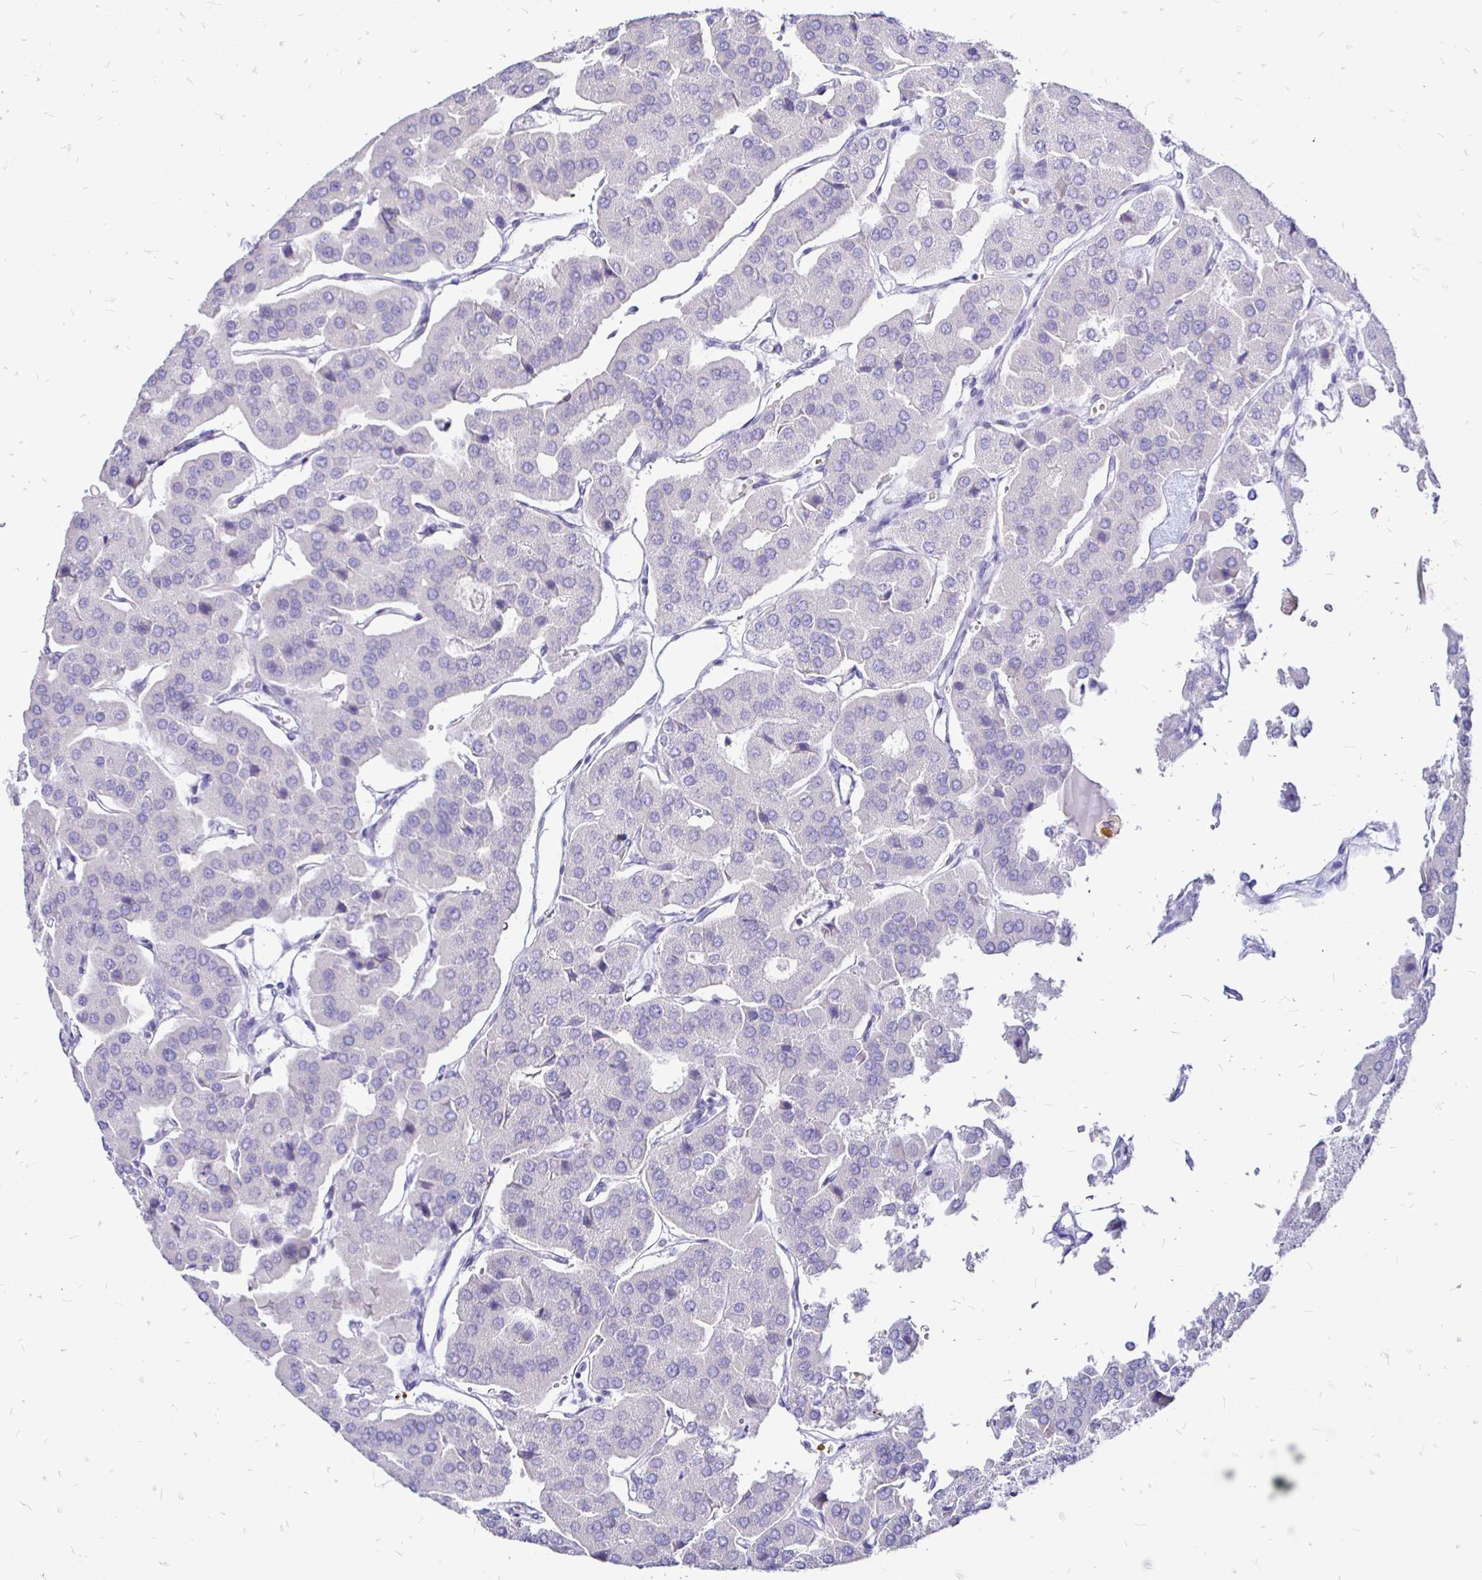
{"staining": {"intensity": "negative", "quantity": "none", "location": "none"}, "tissue": "parathyroid gland", "cell_type": "Glandular cells", "image_type": "normal", "snomed": [{"axis": "morphology", "description": "Normal tissue, NOS"}, {"axis": "morphology", "description": "Adenoma, NOS"}, {"axis": "topography", "description": "Parathyroid gland"}], "caption": "Immunohistochemistry (IHC) micrograph of unremarkable human parathyroid gland stained for a protein (brown), which shows no positivity in glandular cells.", "gene": "IRGC", "patient": {"sex": "female", "age": 86}}